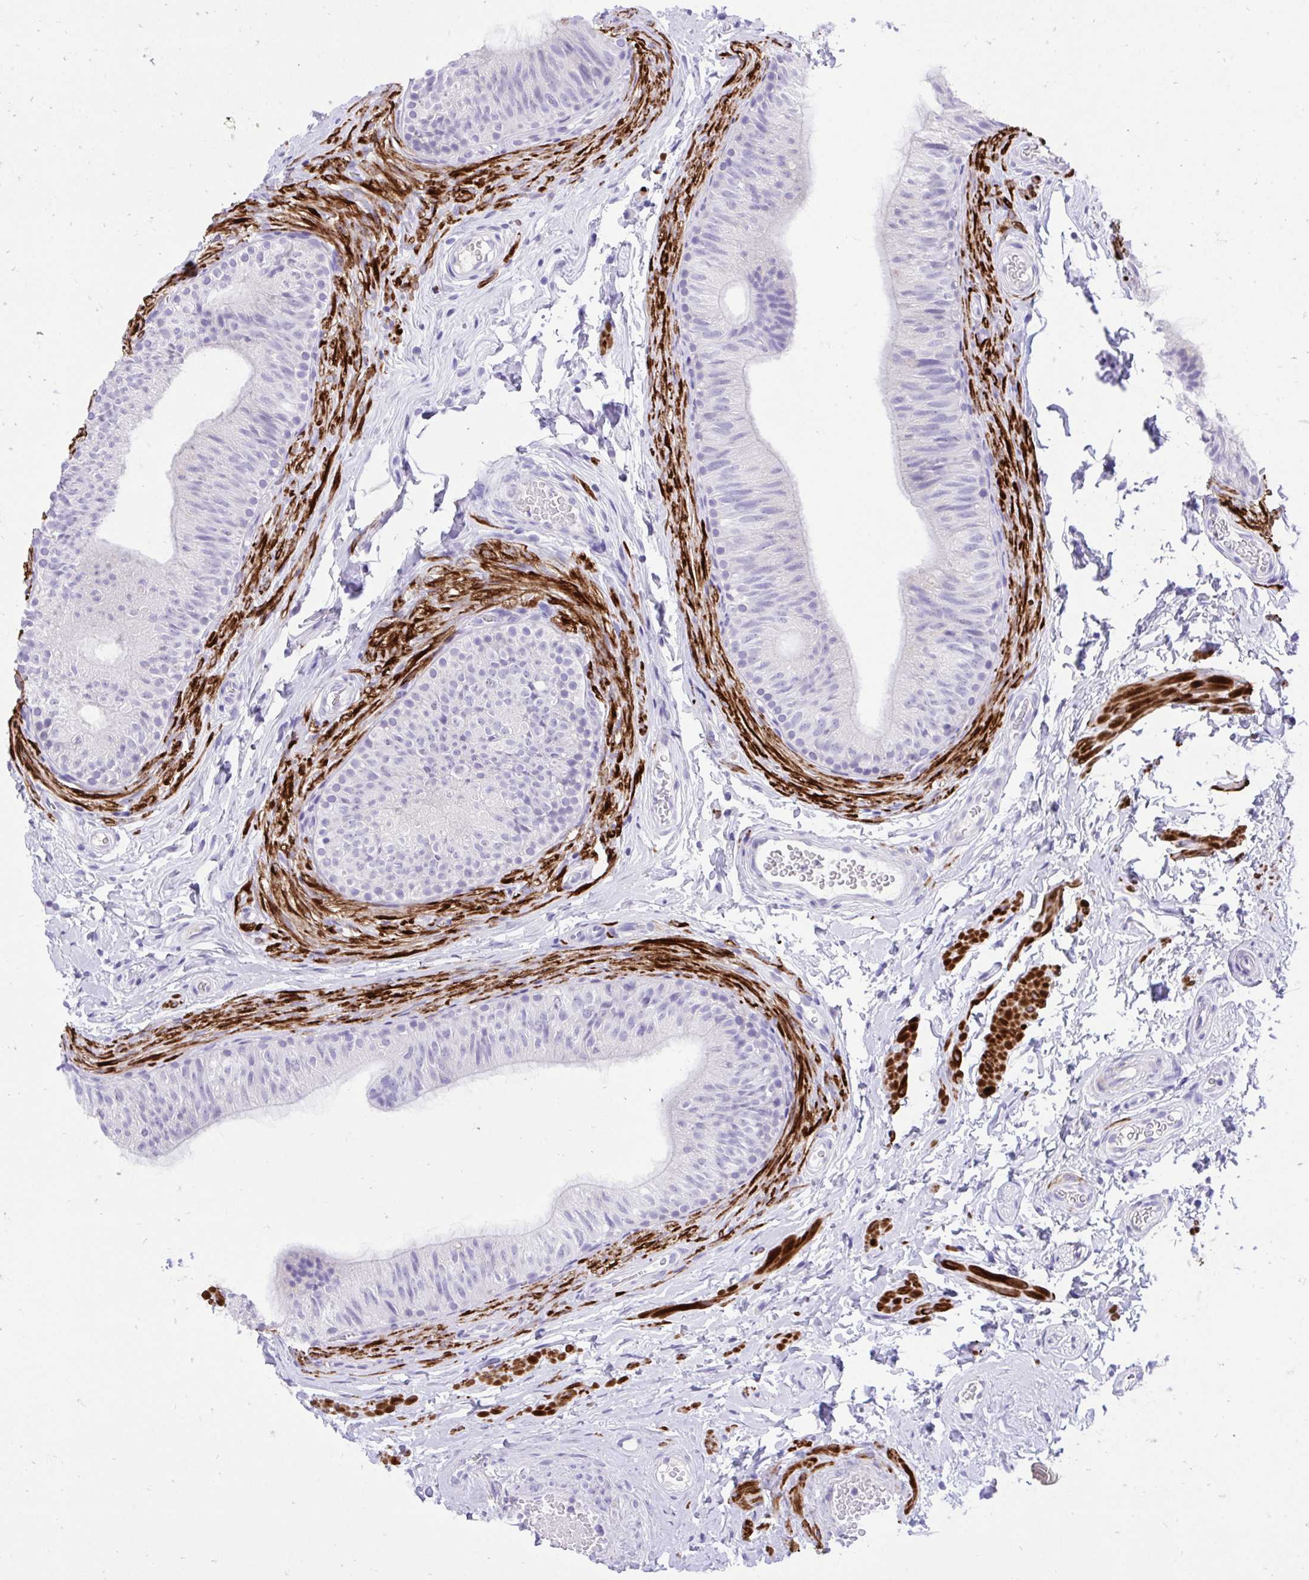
{"staining": {"intensity": "negative", "quantity": "none", "location": "none"}, "tissue": "epididymis", "cell_type": "Glandular cells", "image_type": "normal", "snomed": [{"axis": "morphology", "description": "Normal tissue, NOS"}, {"axis": "topography", "description": "Epididymis, spermatic cord, NOS"}, {"axis": "topography", "description": "Epididymis"}, {"axis": "topography", "description": "Peripheral nerve tissue"}], "caption": "The IHC image has no significant positivity in glandular cells of epididymis. (DAB IHC, high magnification).", "gene": "KCNN4", "patient": {"sex": "male", "age": 29}}